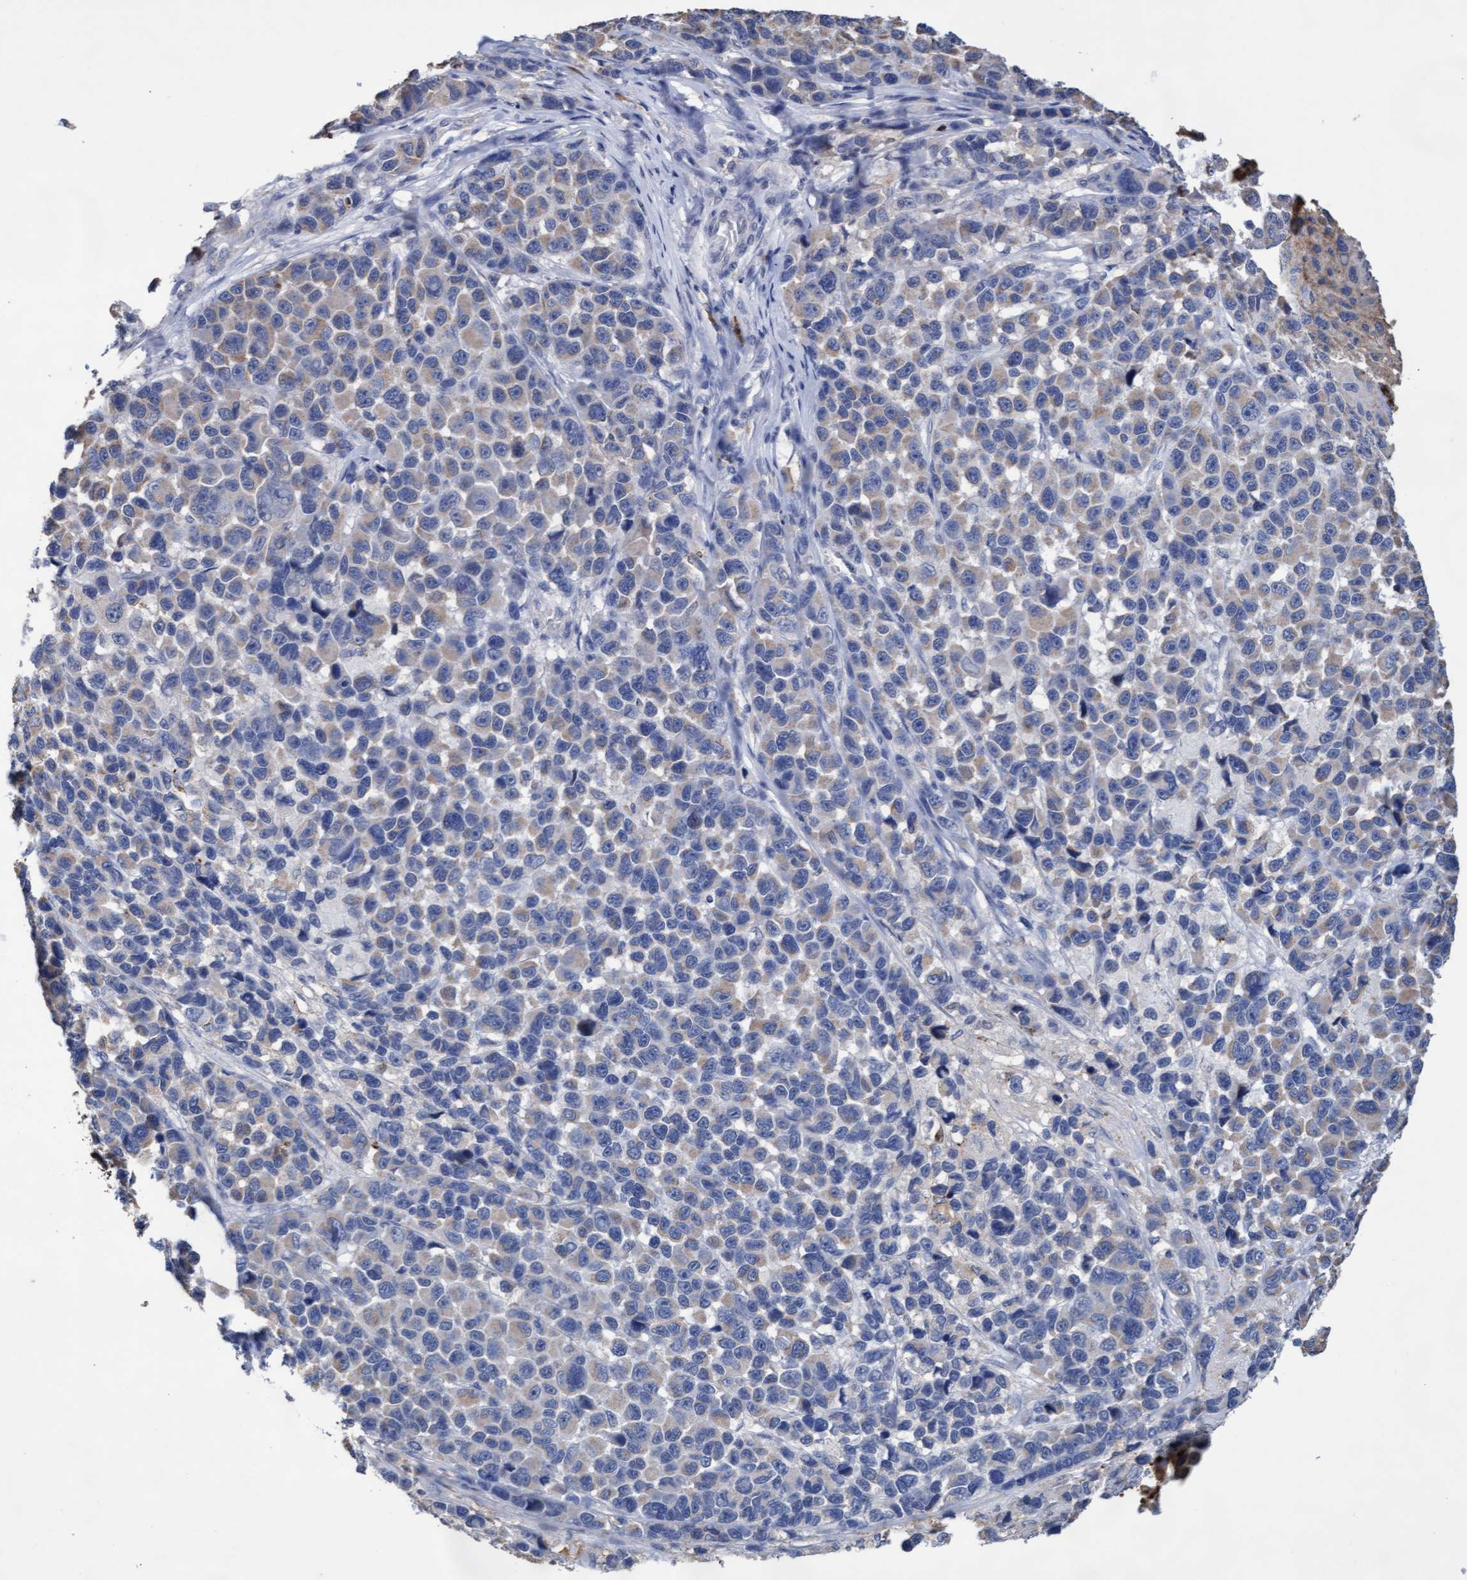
{"staining": {"intensity": "weak", "quantity": "<25%", "location": "cytoplasmic/membranous"}, "tissue": "melanoma", "cell_type": "Tumor cells", "image_type": "cancer", "snomed": [{"axis": "morphology", "description": "Malignant melanoma, NOS"}, {"axis": "topography", "description": "Skin"}], "caption": "There is no significant staining in tumor cells of malignant melanoma.", "gene": "GPR39", "patient": {"sex": "male", "age": 53}}